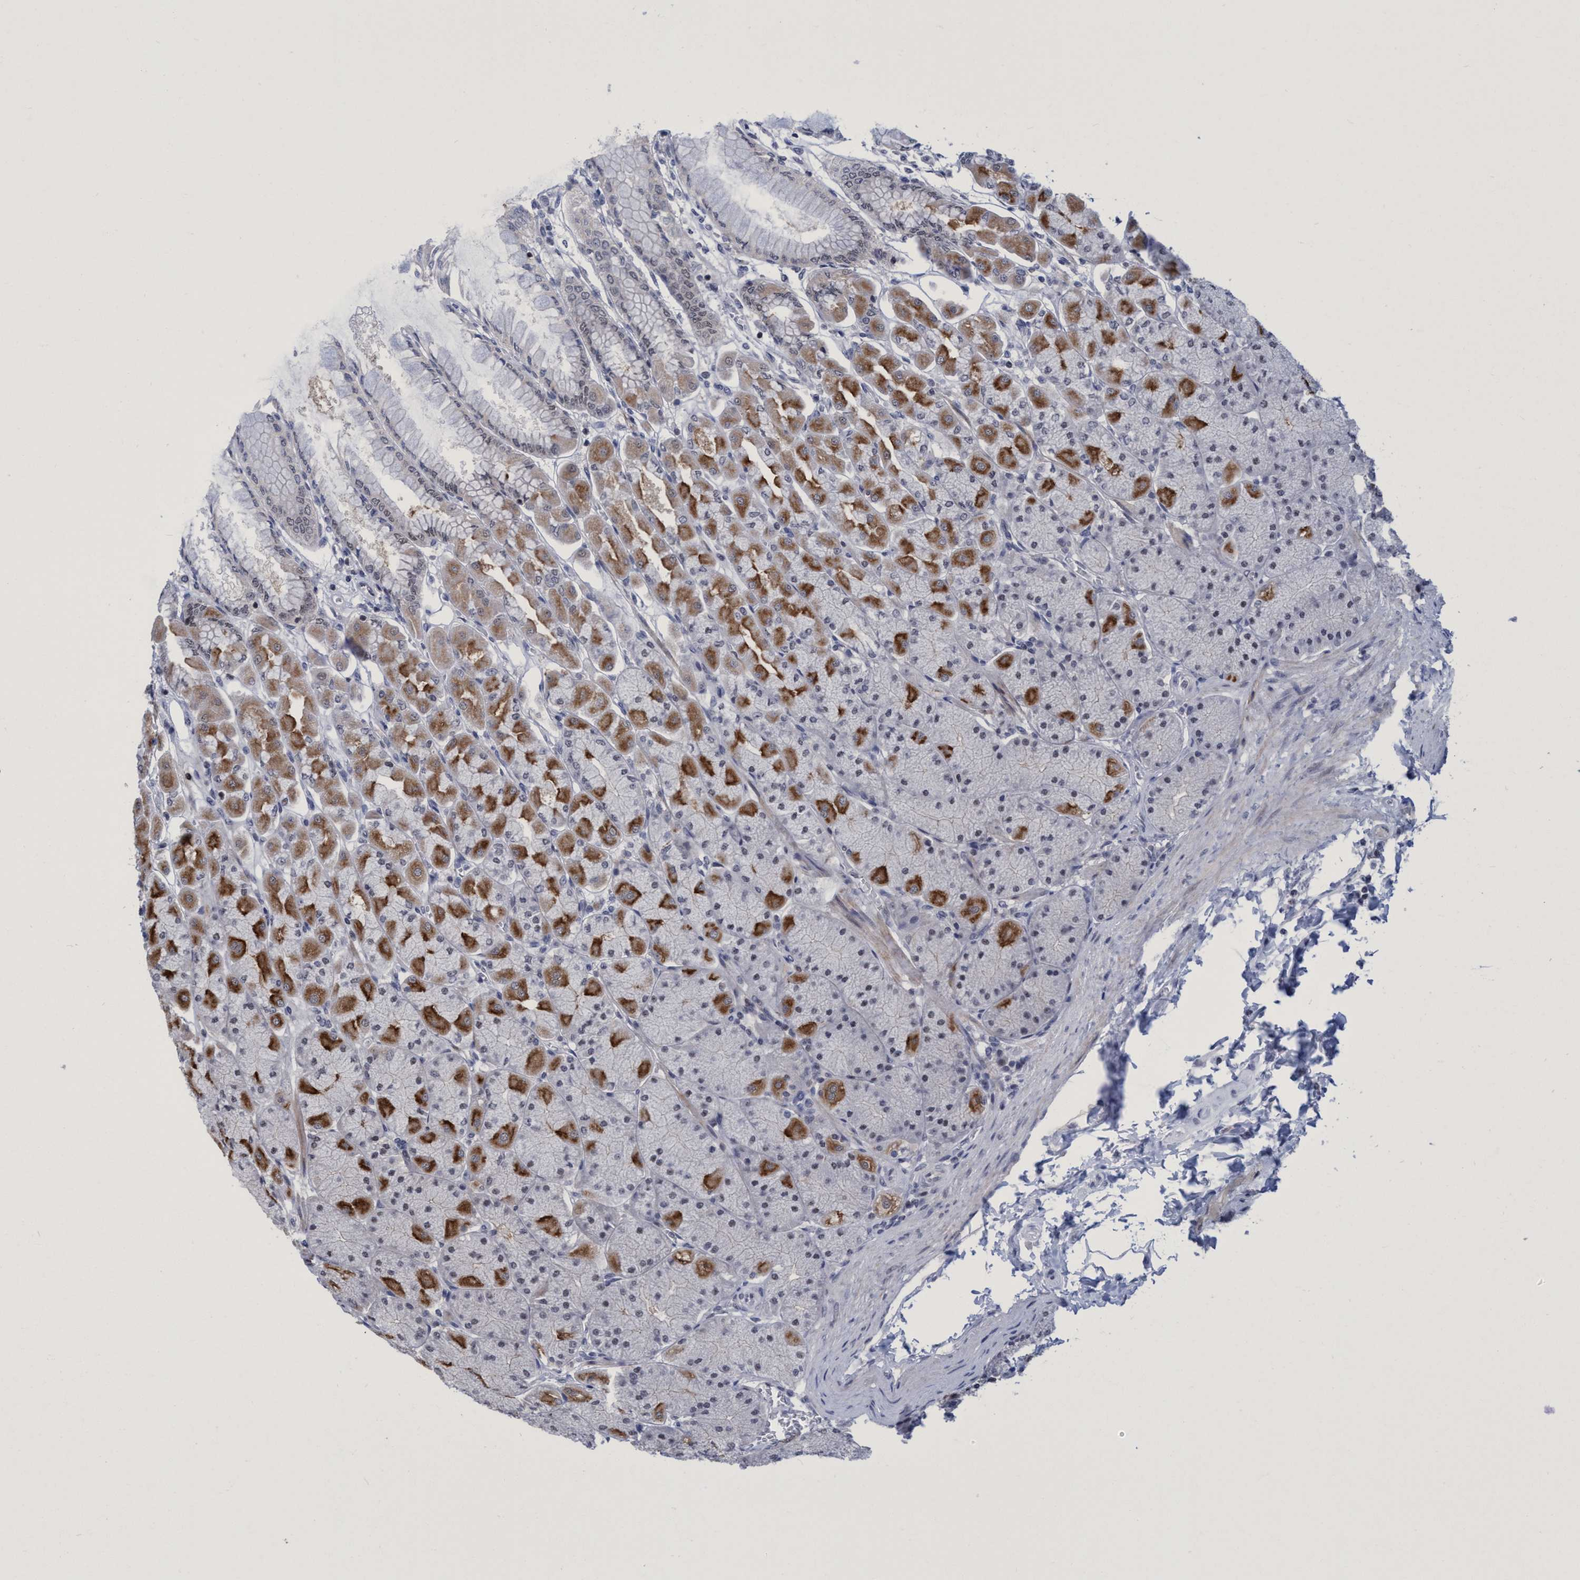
{"staining": {"intensity": "strong", "quantity": "25%-75%", "location": "cytoplasmic/membranous,nuclear"}, "tissue": "stomach", "cell_type": "Glandular cells", "image_type": "normal", "snomed": [{"axis": "morphology", "description": "Normal tissue, NOS"}, {"axis": "topography", "description": "Stomach, upper"}], "caption": "Immunohistochemistry (IHC) (DAB) staining of unremarkable stomach reveals strong cytoplasmic/membranous,nuclear protein expression in approximately 25%-75% of glandular cells.", "gene": "C9orf78", "patient": {"sex": "female", "age": 56}}